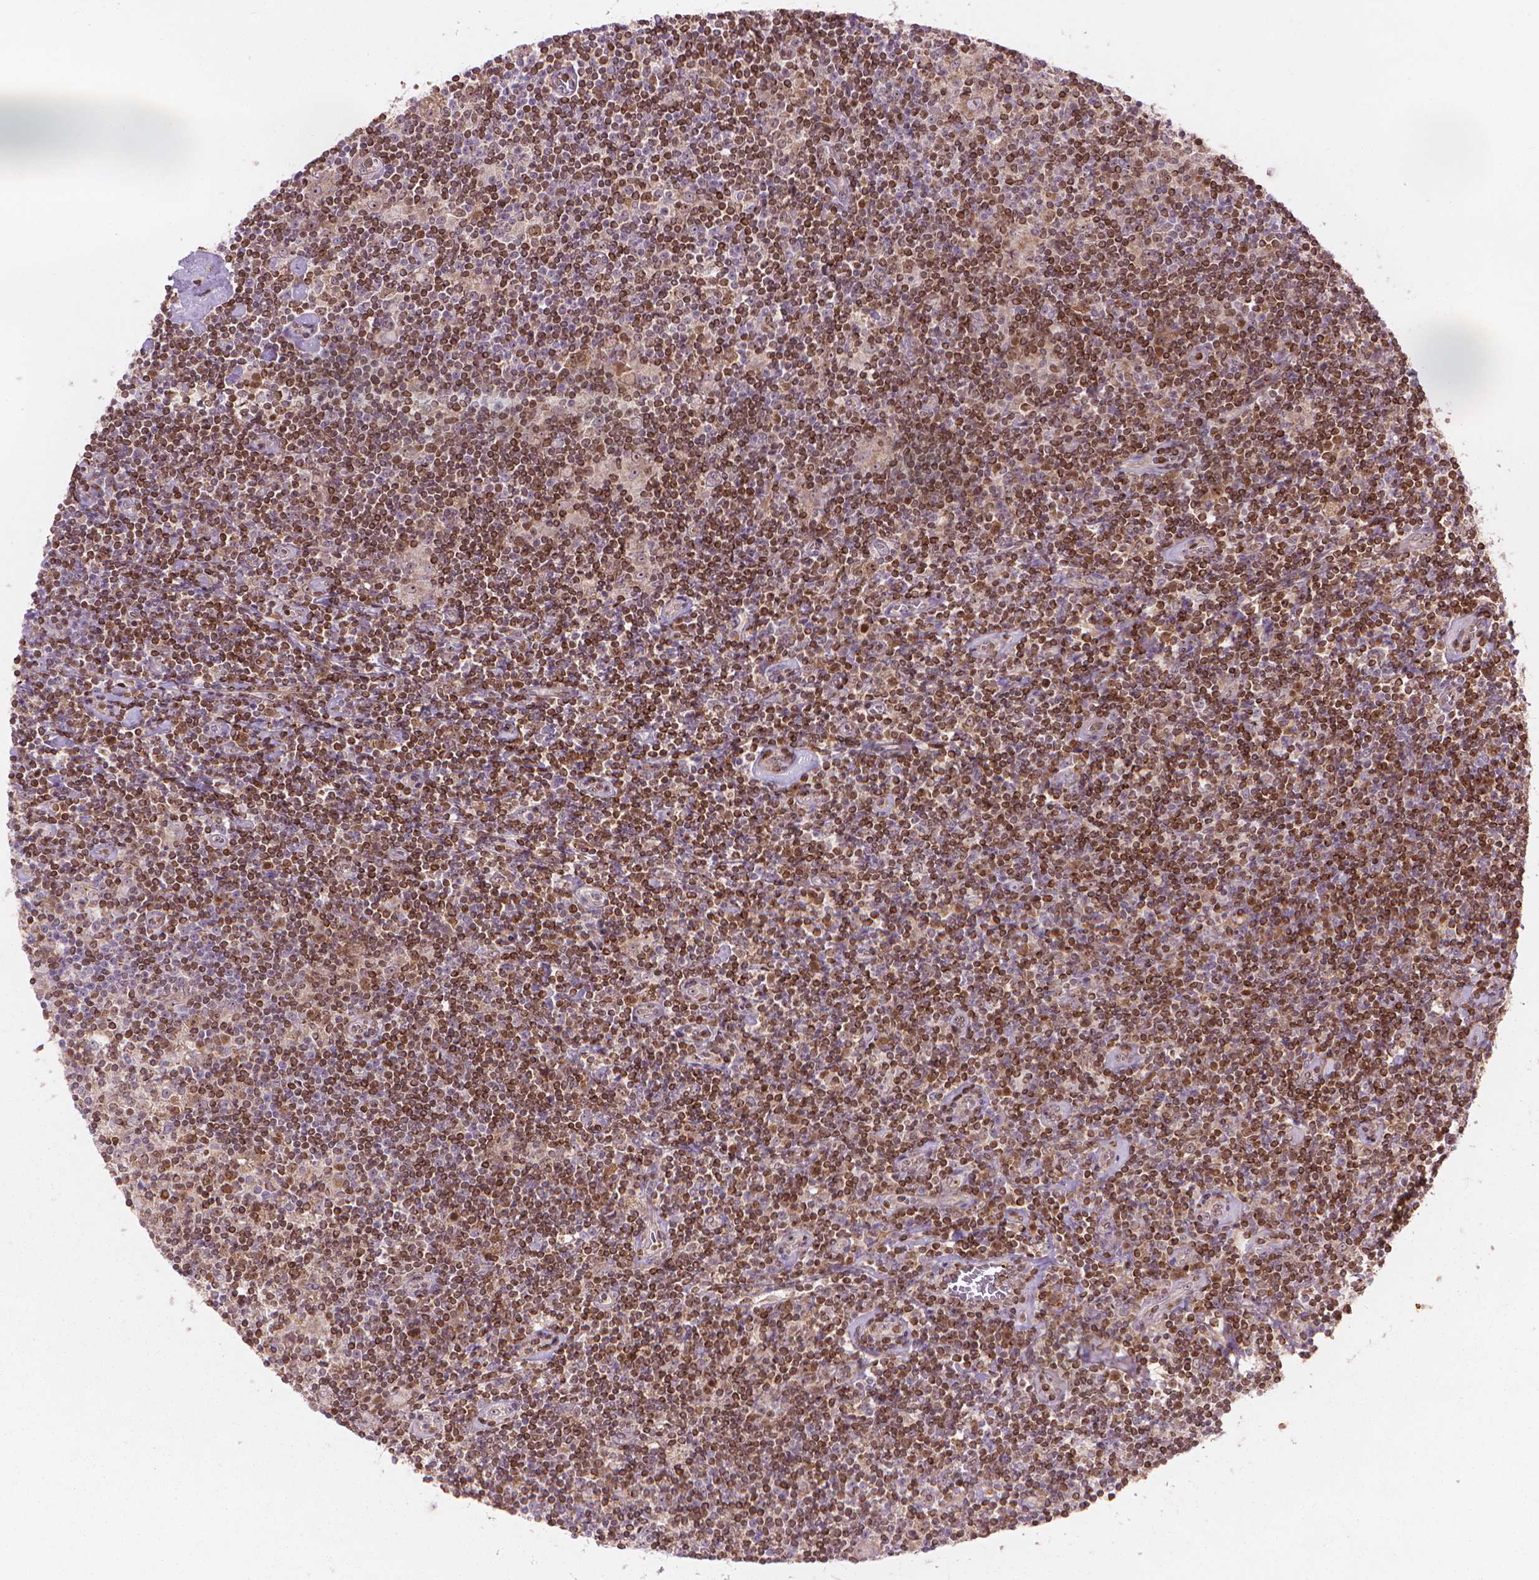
{"staining": {"intensity": "weak", "quantity": "<25%", "location": "nuclear"}, "tissue": "lymphoma", "cell_type": "Tumor cells", "image_type": "cancer", "snomed": [{"axis": "morphology", "description": "Hodgkin's disease, NOS"}, {"axis": "topography", "description": "Lymph node"}], "caption": "This is an immunohistochemistry histopathology image of lymphoma. There is no expression in tumor cells.", "gene": "SMC2", "patient": {"sex": "male", "age": 40}}